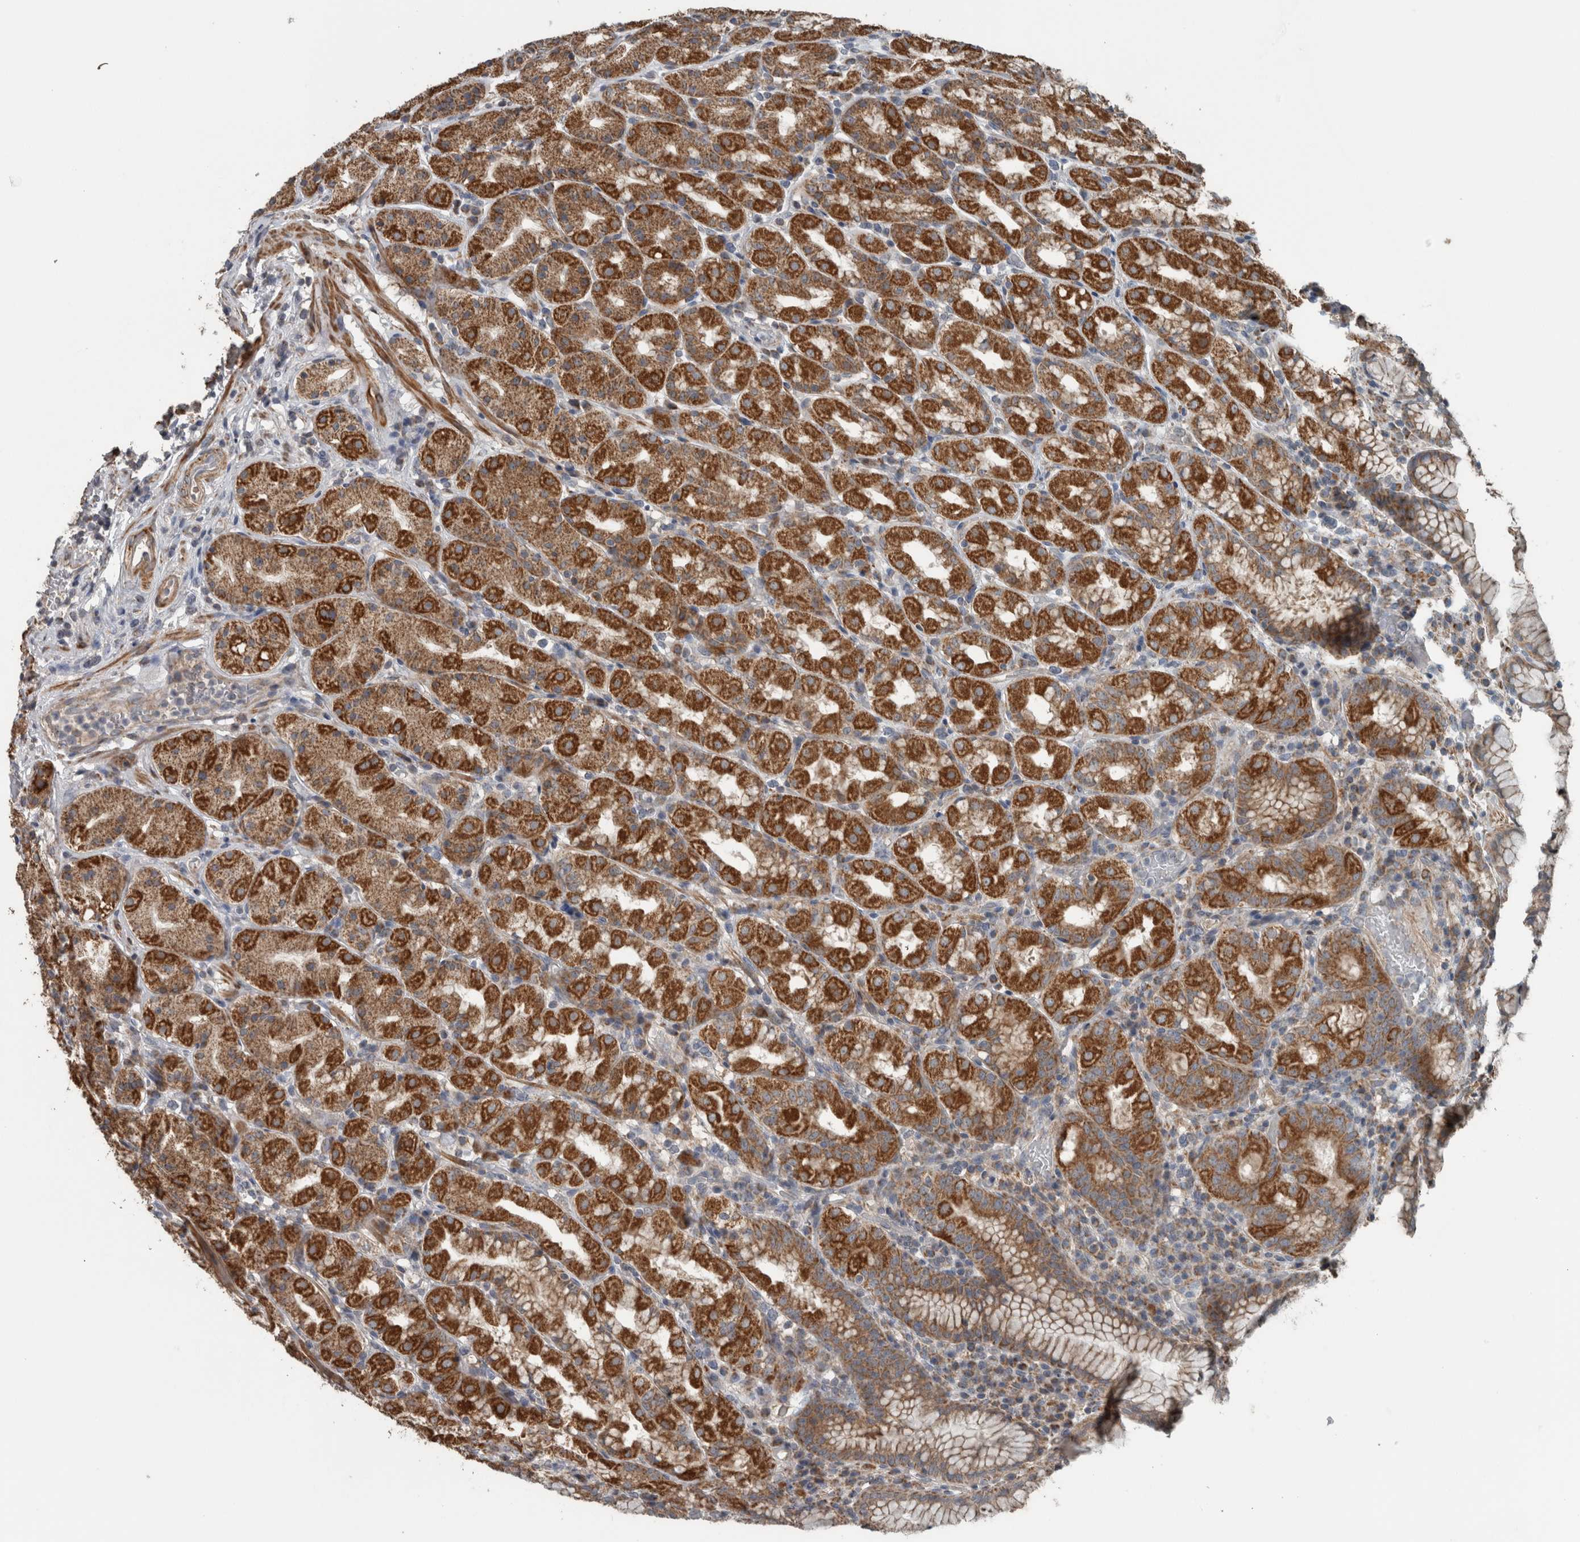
{"staining": {"intensity": "strong", "quantity": "25%-75%", "location": "cytoplasmic/membranous"}, "tissue": "stomach", "cell_type": "Glandular cells", "image_type": "normal", "snomed": [{"axis": "morphology", "description": "Normal tissue, NOS"}, {"axis": "topography", "description": "Stomach, lower"}], "caption": "High-power microscopy captured an immunohistochemistry (IHC) image of benign stomach, revealing strong cytoplasmic/membranous expression in approximately 25%-75% of glandular cells.", "gene": "ARMC1", "patient": {"sex": "female", "age": 56}}